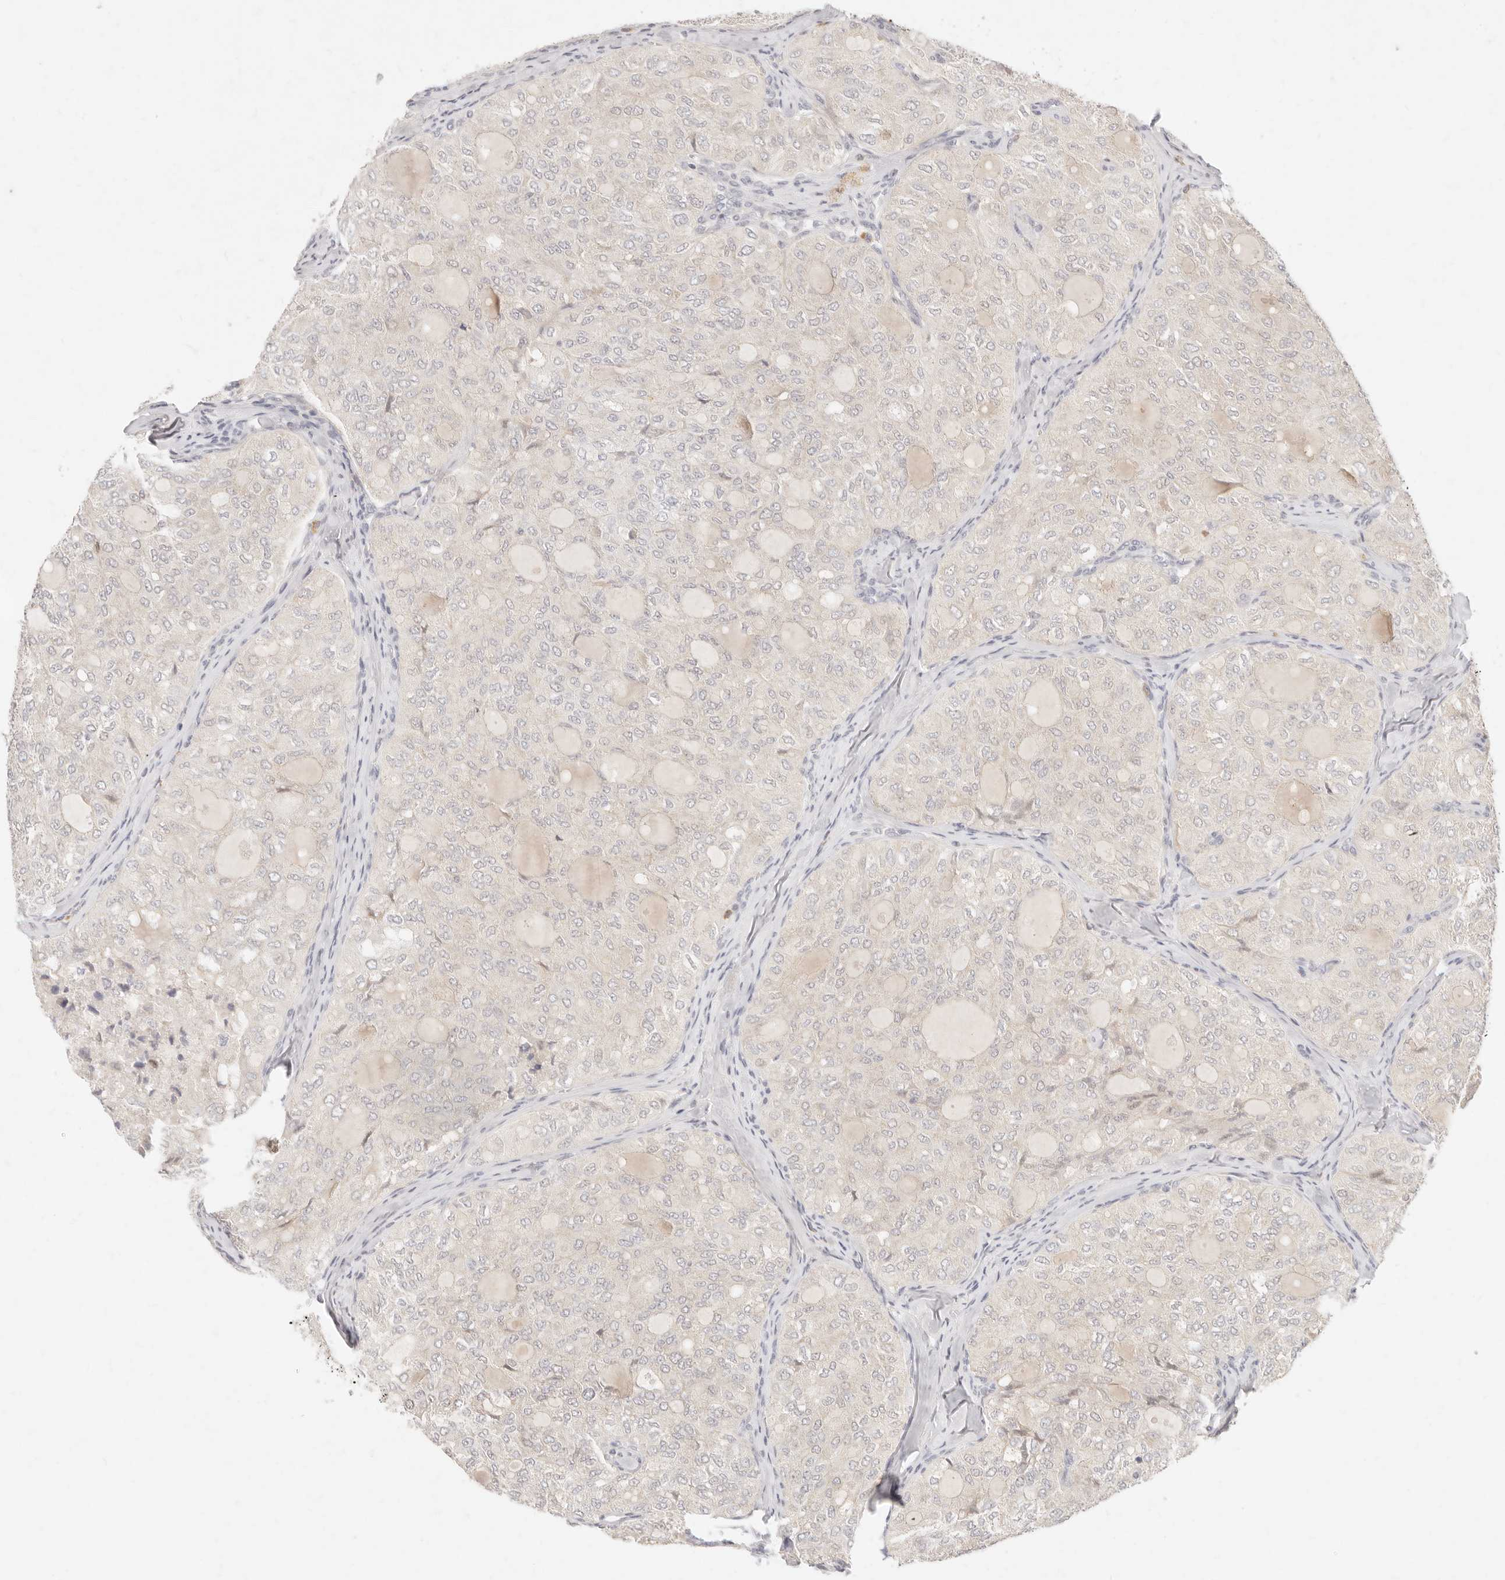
{"staining": {"intensity": "negative", "quantity": "none", "location": "none"}, "tissue": "thyroid cancer", "cell_type": "Tumor cells", "image_type": "cancer", "snomed": [{"axis": "morphology", "description": "Follicular adenoma carcinoma, NOS"}, {"axis": "topography", "description": "Thyroid gland"}], "caption": "This is an IHC histopathology image of follicular adenoma carcinoma (thyroid). There is no positivity in tumor cells.", "gene": "ASCL3", "patient": {"sex": "male", "age": 75}}